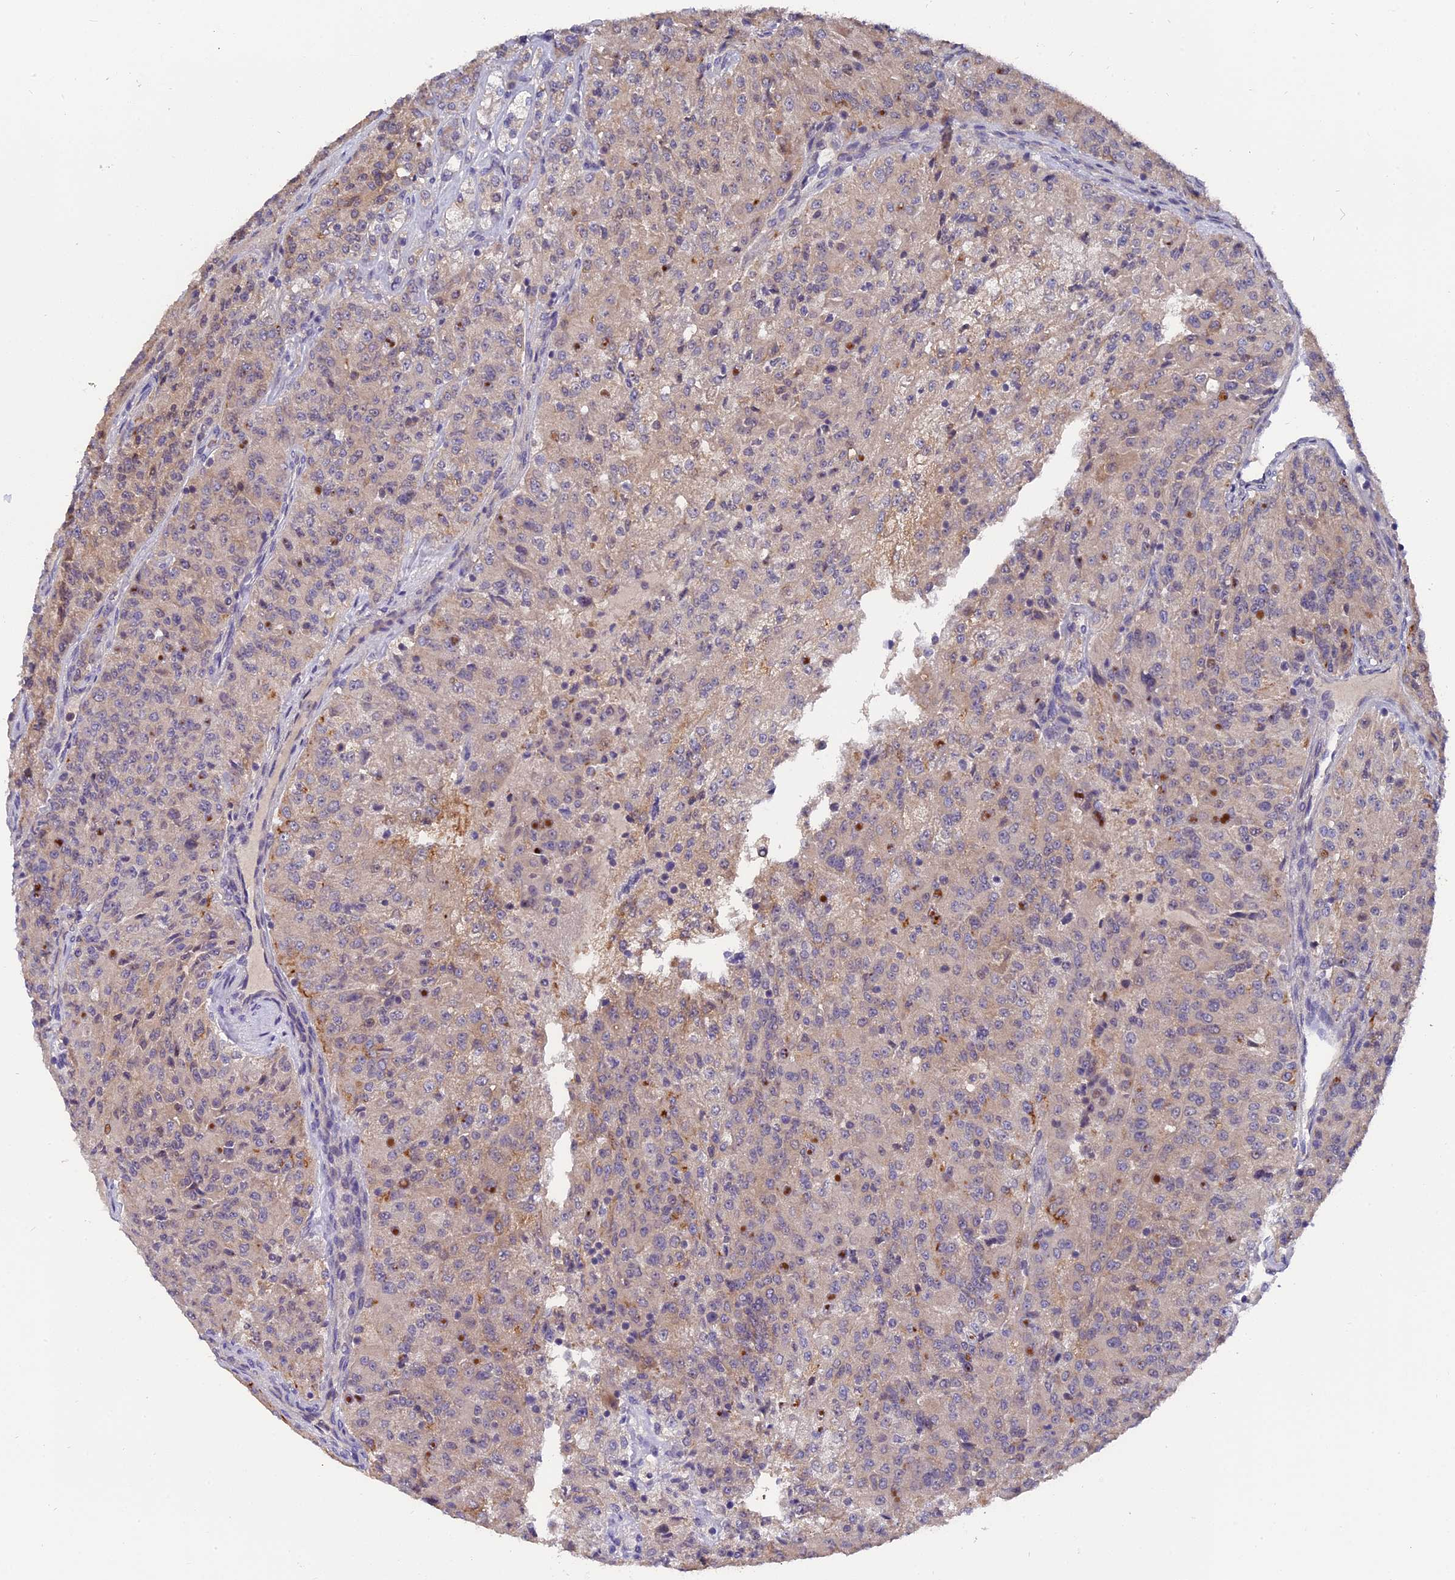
{"staining": {"intensity": "weak", "quantity": ">75%", "location": "cytoplasmic/membranous"}, "tissue": "renal cancer", "cell_type": "Tumor cells", "image_type": "cancer", "snomed": [{"axis": "morphology", "description": "Adenocarcinoma, NOS"}, {"axis": "topography", "description": "Kidney"}], "caption": "Immunohistochemistry micrograph of renal cancer stained for a protein (brown), which demonstrates low levels of weak cytoplasmic/membranous expression in about >75% of tumor cells.", "gene": "ZCCHC2", "patient": {"sex": "female", "age": 63}}